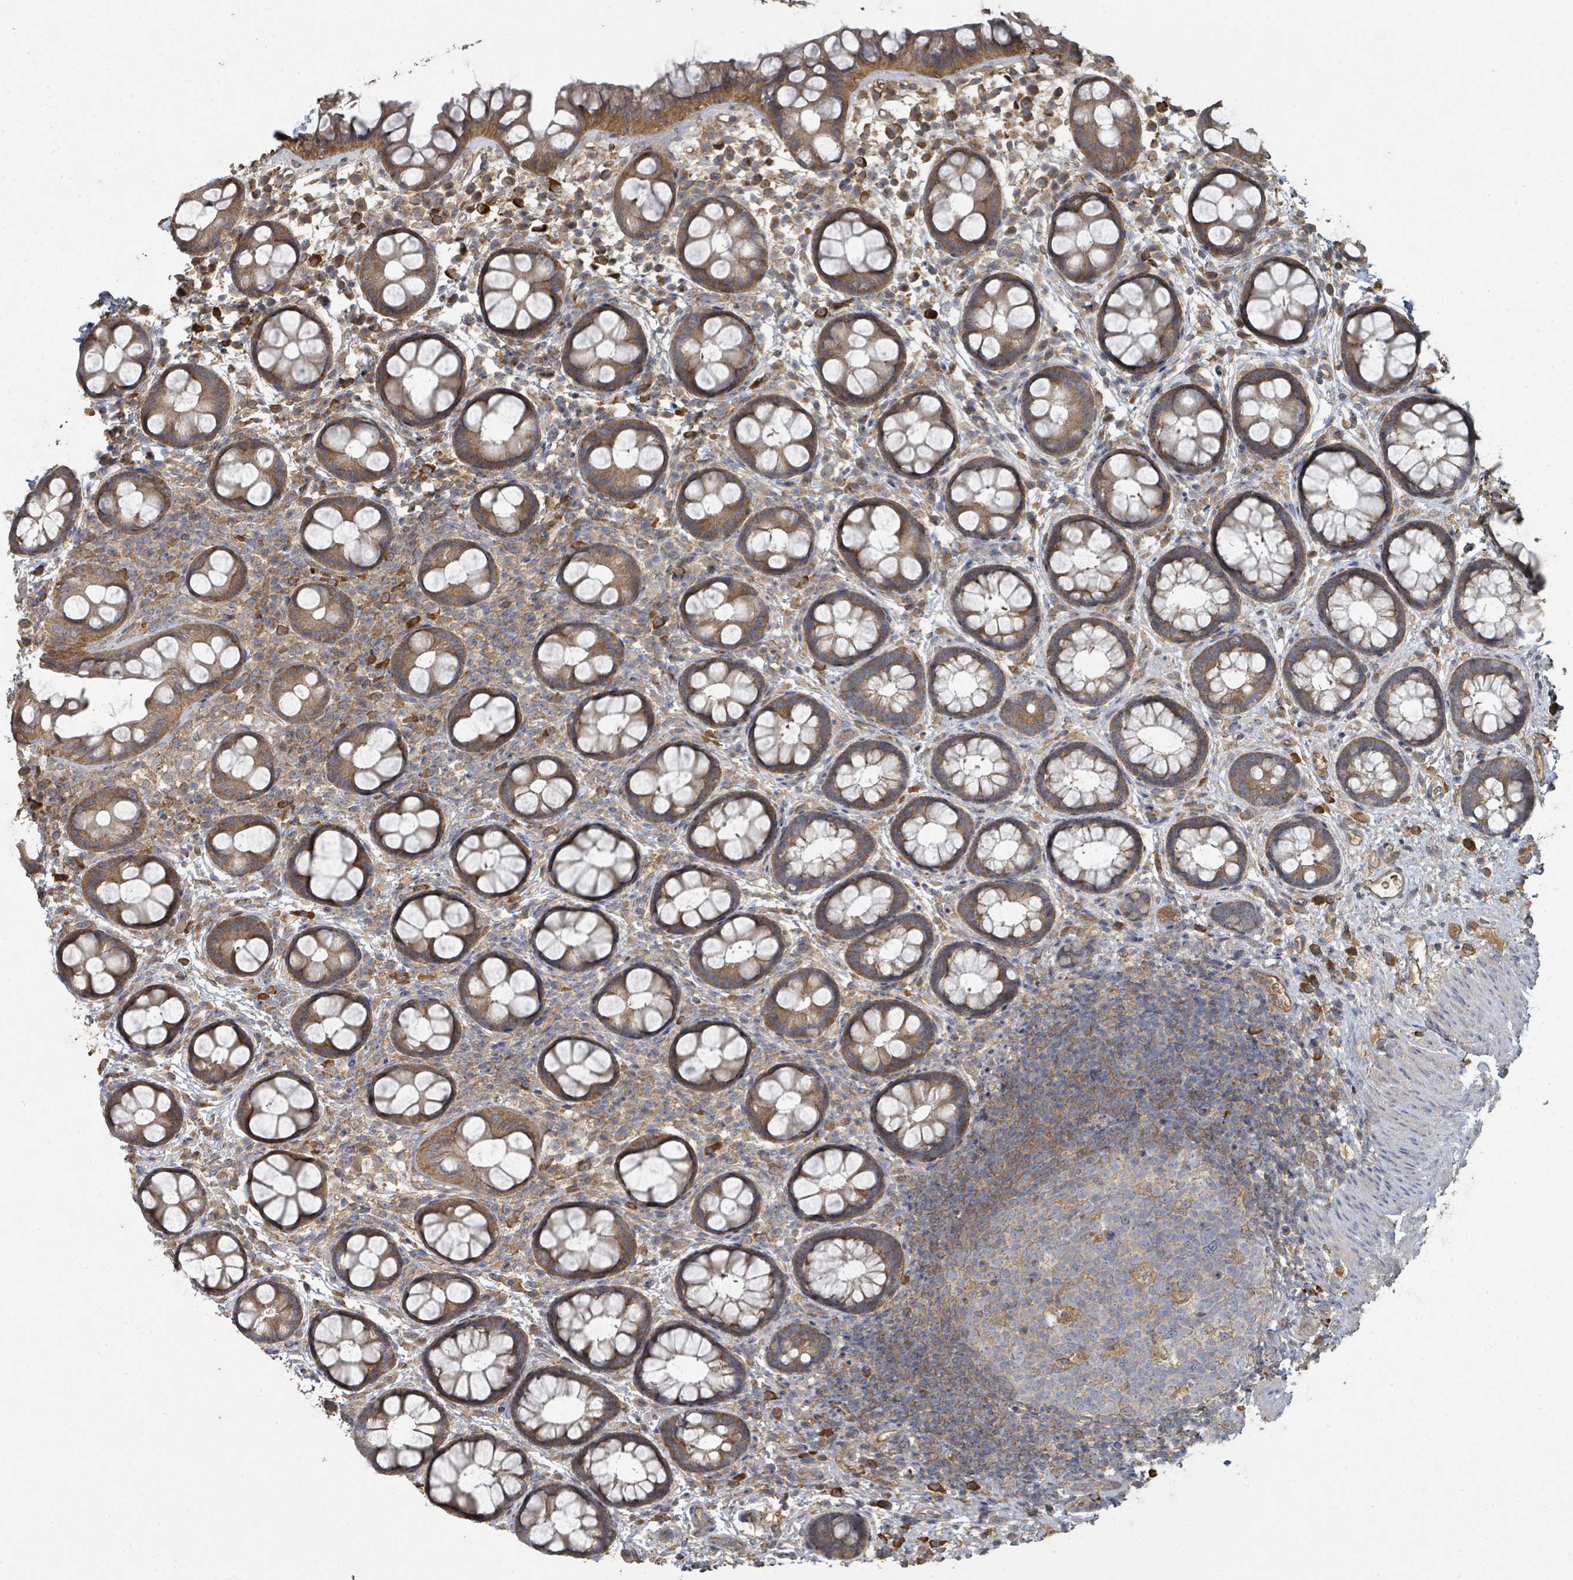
{"staining": {"intensity": "moderate", "quantity": ">75%", "location": "cytoplasmic/membranous"}, "tissue": "rectum", "cell_type": "Glandular cells", "image_type": "normal", "snomed": [{"axis": "morphology", "description": "Normal tissue, NOS"}, {"axis": "topography", "description": "Rectum"}, {"axis": "topography", "description": "Peripheral nerve tissue"}], "caption": "Protein staining of unremarkable rectum reveals moderate cytoplasmic/membranous expression in about >75% of glandular cells. Using DAB (3,3'-diaminobenzidine) (brown) and hematoxylin (blue) stains, captured at high magnification using brightfield microscopy.", "gene": "WDFY1", "patient": {"sex": "female", "age": 69}}